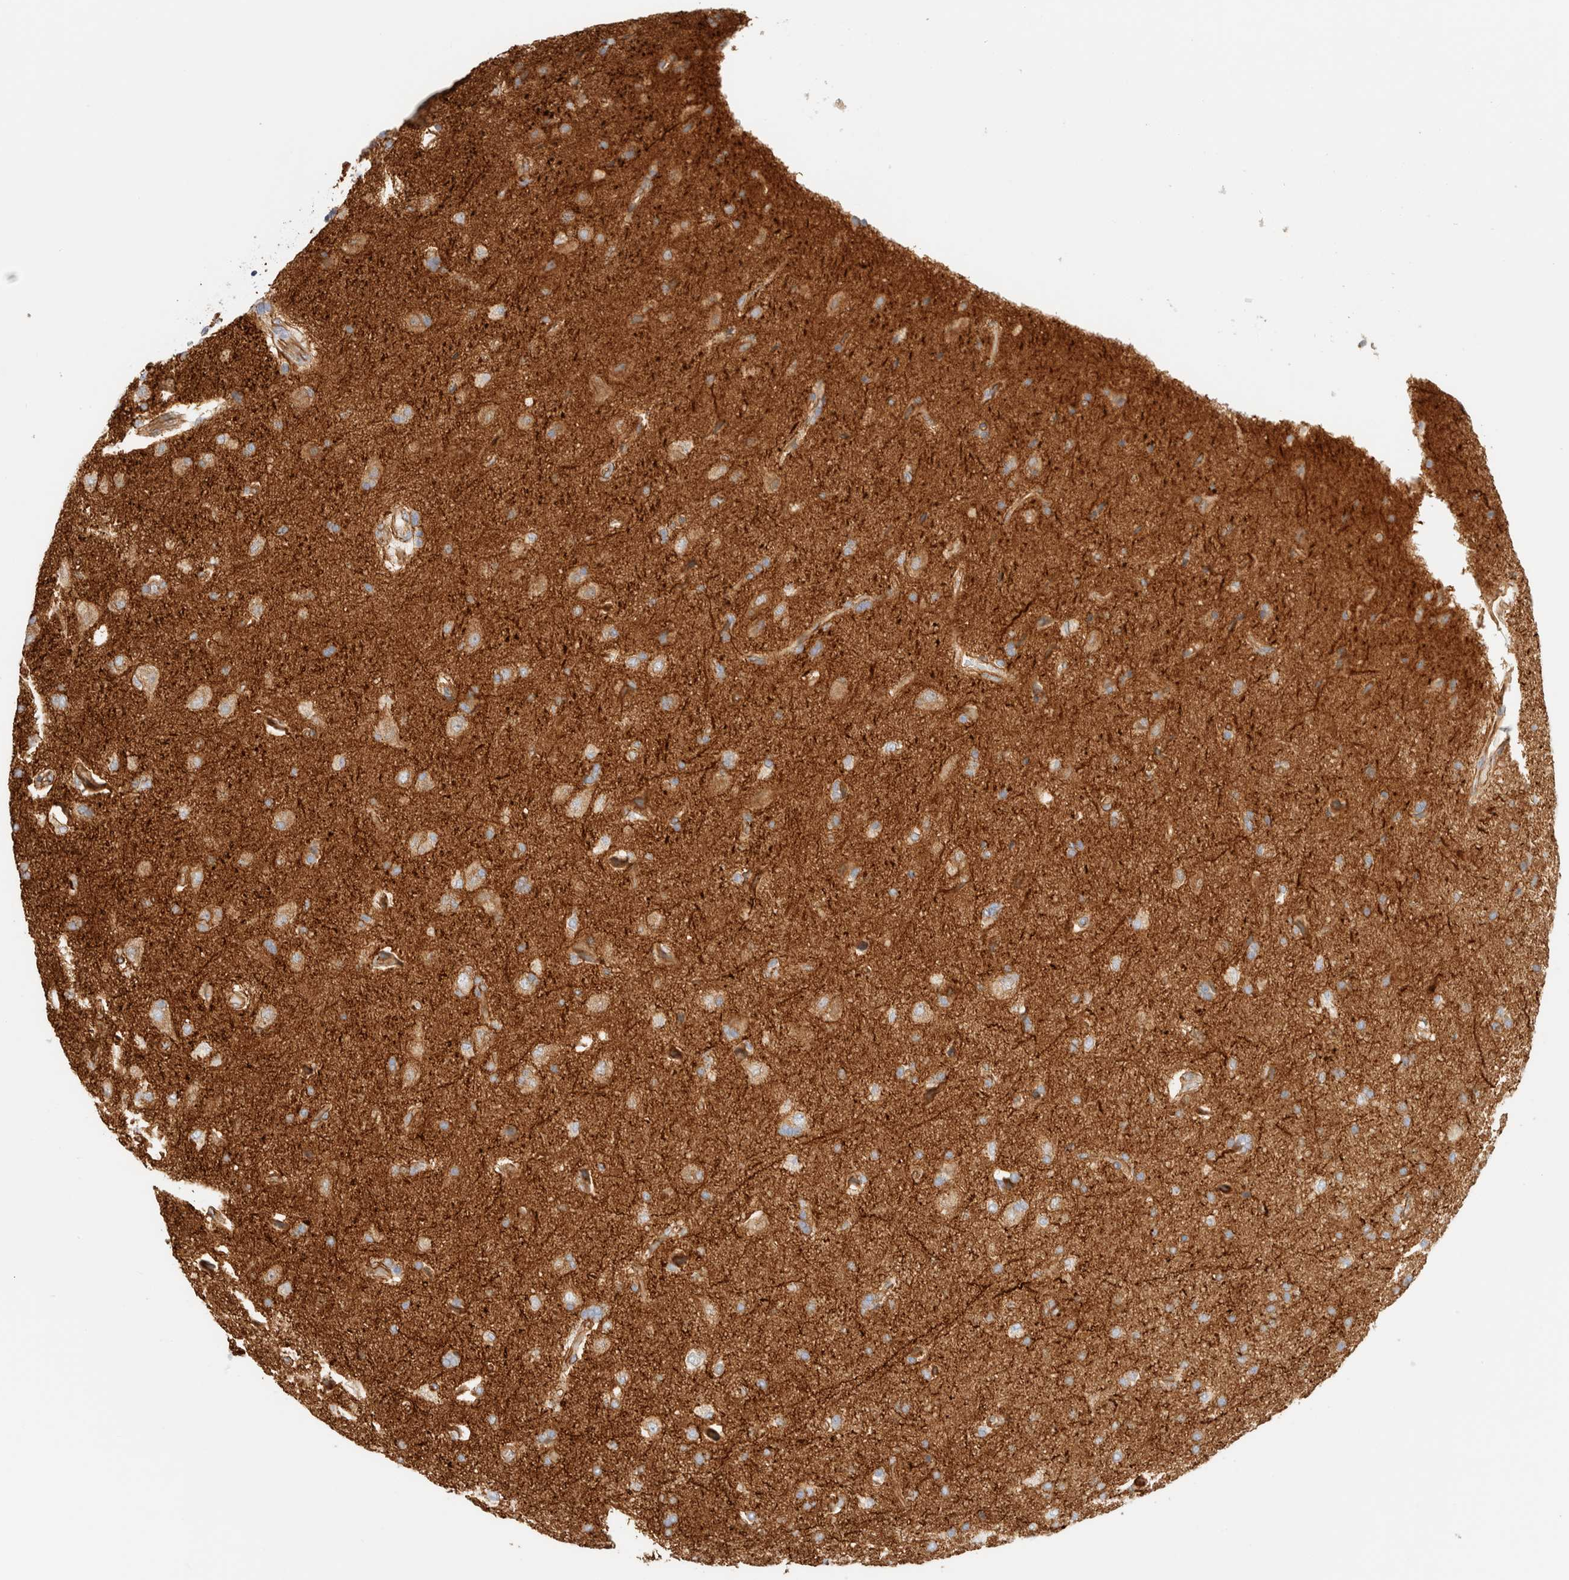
{"staining": {"intensity": "moderate", "quantity": ">75%", "location": "cytoplasmic/membranous"}, "tissue": "glioma", "cell_type": "Tumor cells", "image_type": "cancer", "snomed": [{"axis": "morphology", "description": "Glioma, malignant, High grade"}, {"axis": "topography", "description": "Brain"}], "caption": "Moderate cytoplasmic/membranous positivity for a protein is appreciated in about >75% of tumor cells of malignant glioma (high-grade) using IHC.", "gene": "CYB5R4", "patient": {"sex": "male", "age": 72}}